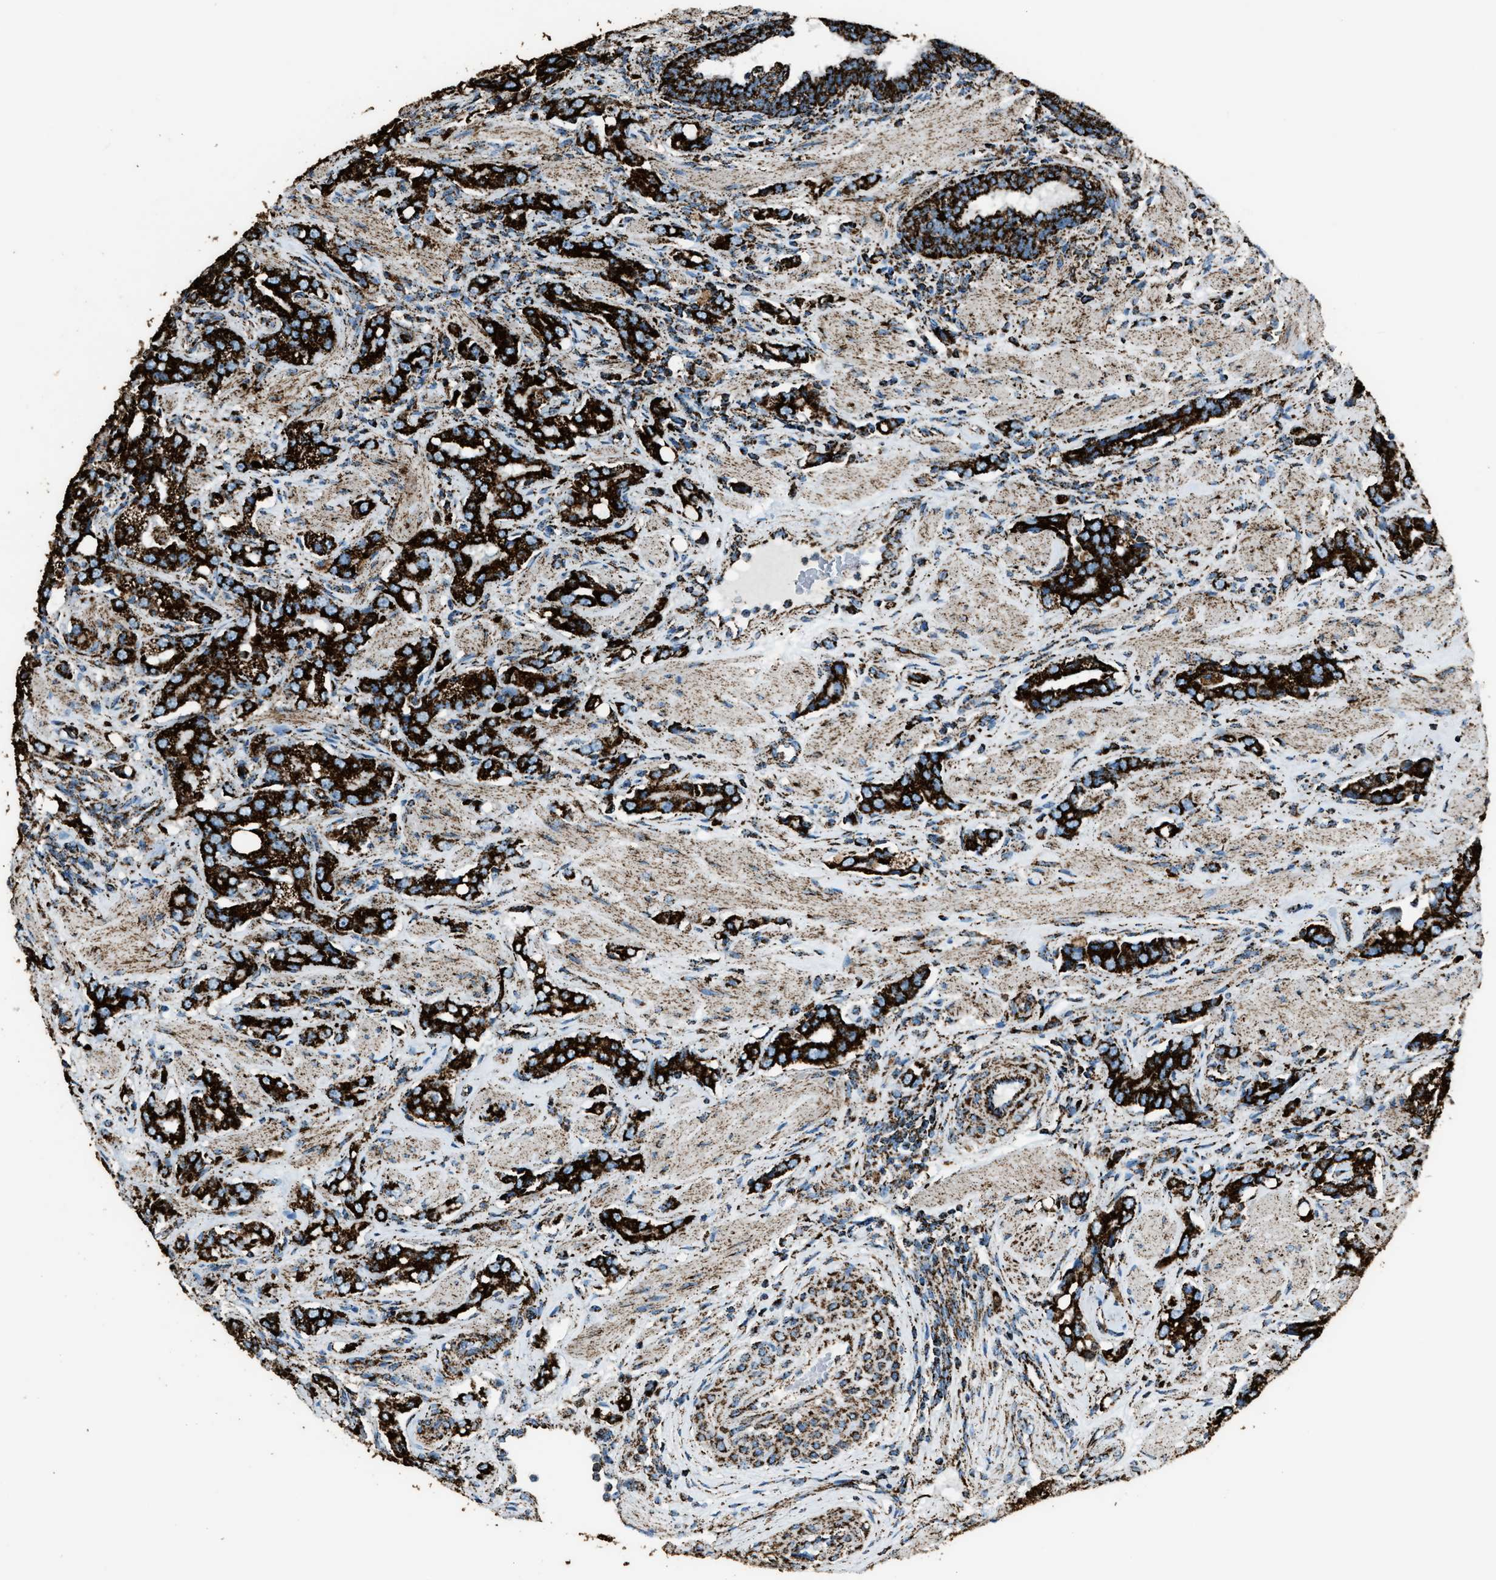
{"staining": {"intensity": "strong", "quantity": ">75%", "location": "cytoplasmic/membranous"}, "tissue": "prostate cancer", "cell_type": "Tumor cells", "image_type": "cancer", "snomed": [{"axis": "morphology", "description": "Adenocarcinoma, High grade"}, {"axis": "topography", "description": "Prostate"}], "caption": "Approximately >75% of tumor cells in prostate high-grade adenocarcinoma display strong cytoplasmic/membranous protein positivity as visualized by brown immunohistochemical staining.", "gene": "MDH2", "patient": {"sex": "male", "age": 52}}